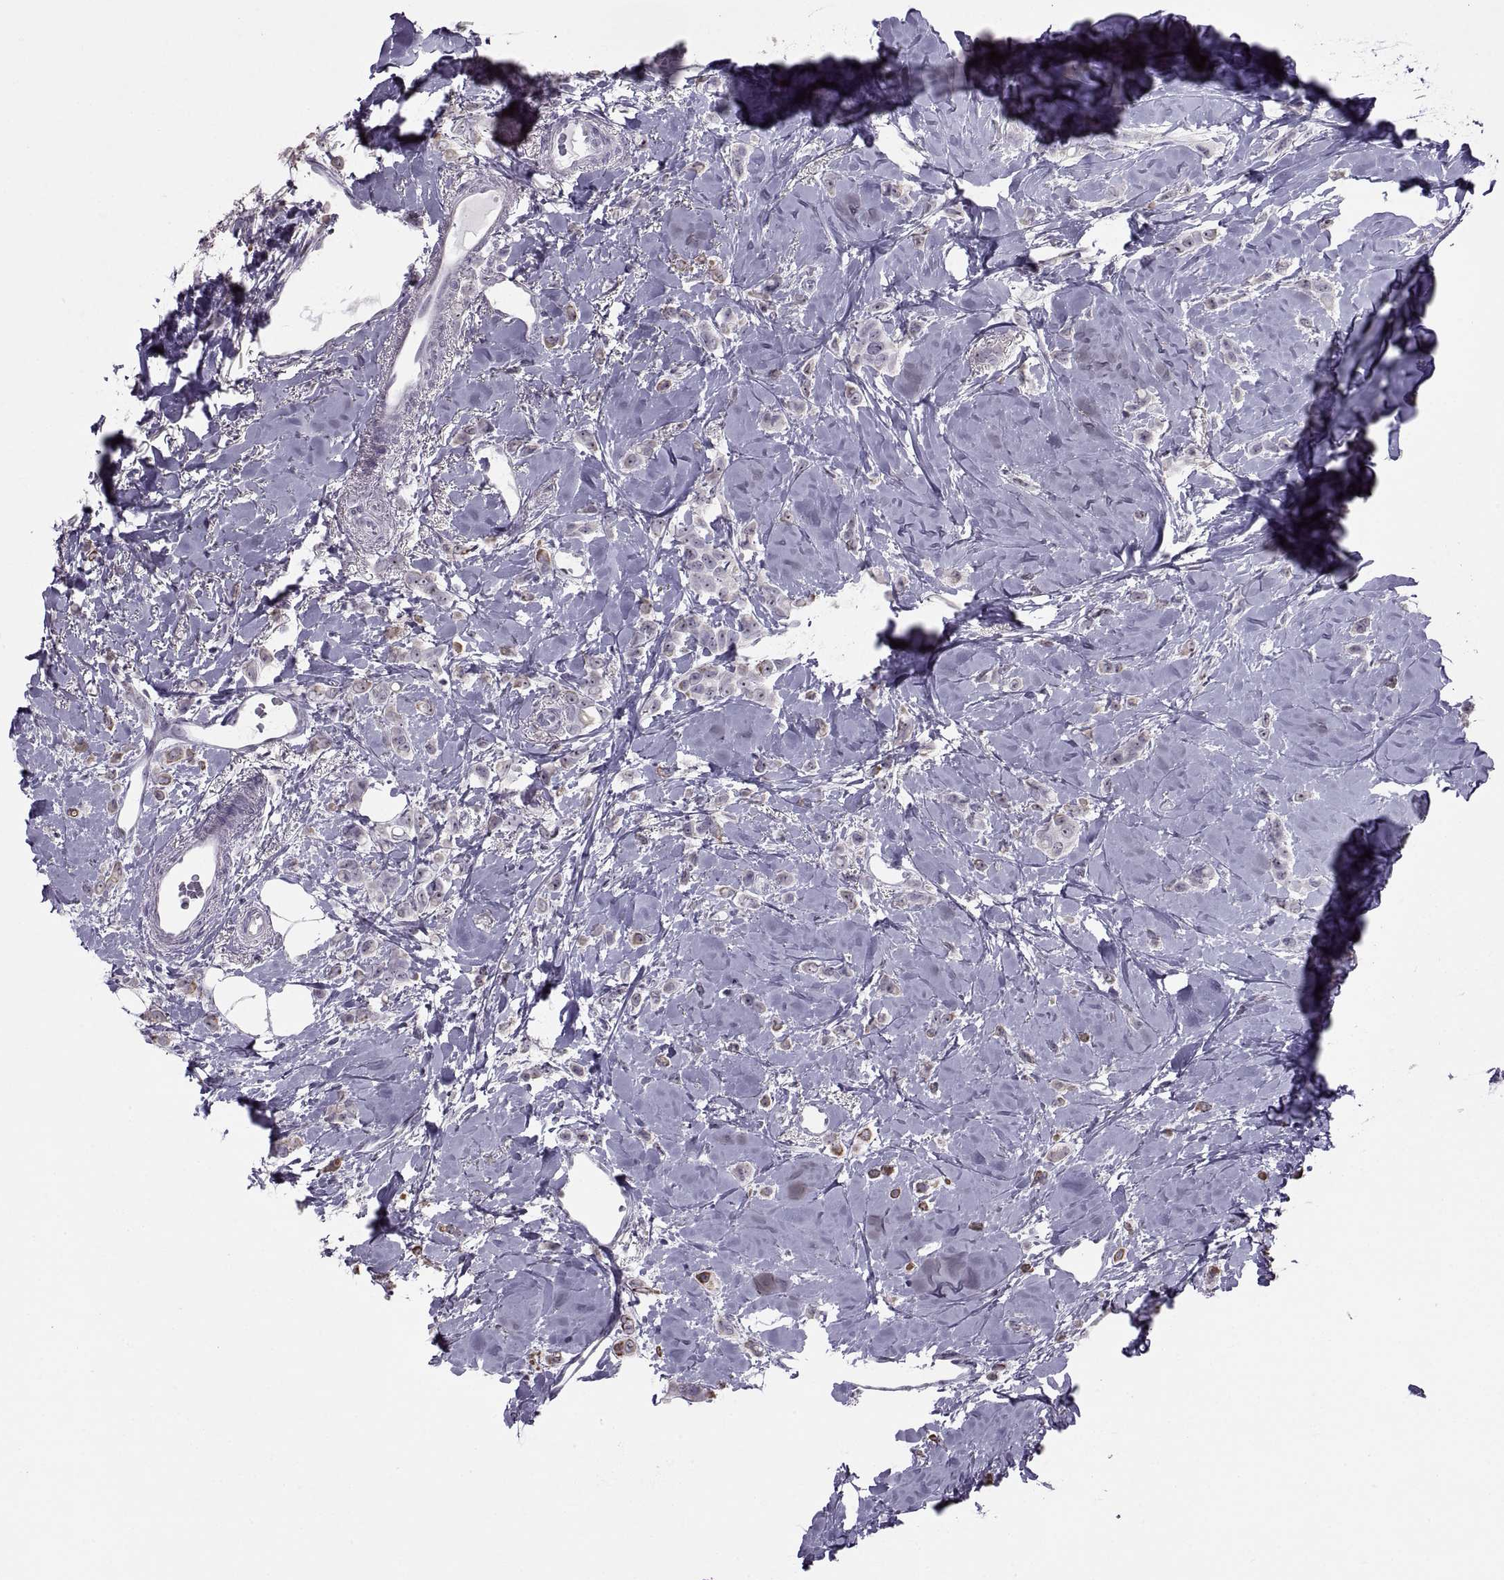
{"staining": {"intensity": "weak", "quantity": "25%-75%", "location": "cytoplasmic/membranous"}, "tissue": "breast cancer", "cell_type": "Tumor cells", "image_type": "cancer", "snomed": [{"axis": "morphology", "description": "Lobular carcinoma"}, {"axis": "topography", "description": "Breast"}], "caption": "Brown immunohistochemical staining in human lobular carcinoma (breast) displays weak cytoplasmic/membranous expression in approximately 25%-75% of tumor cells.", "gene": "ASIC2", "patient": {"sex": "female", "age": 66}}